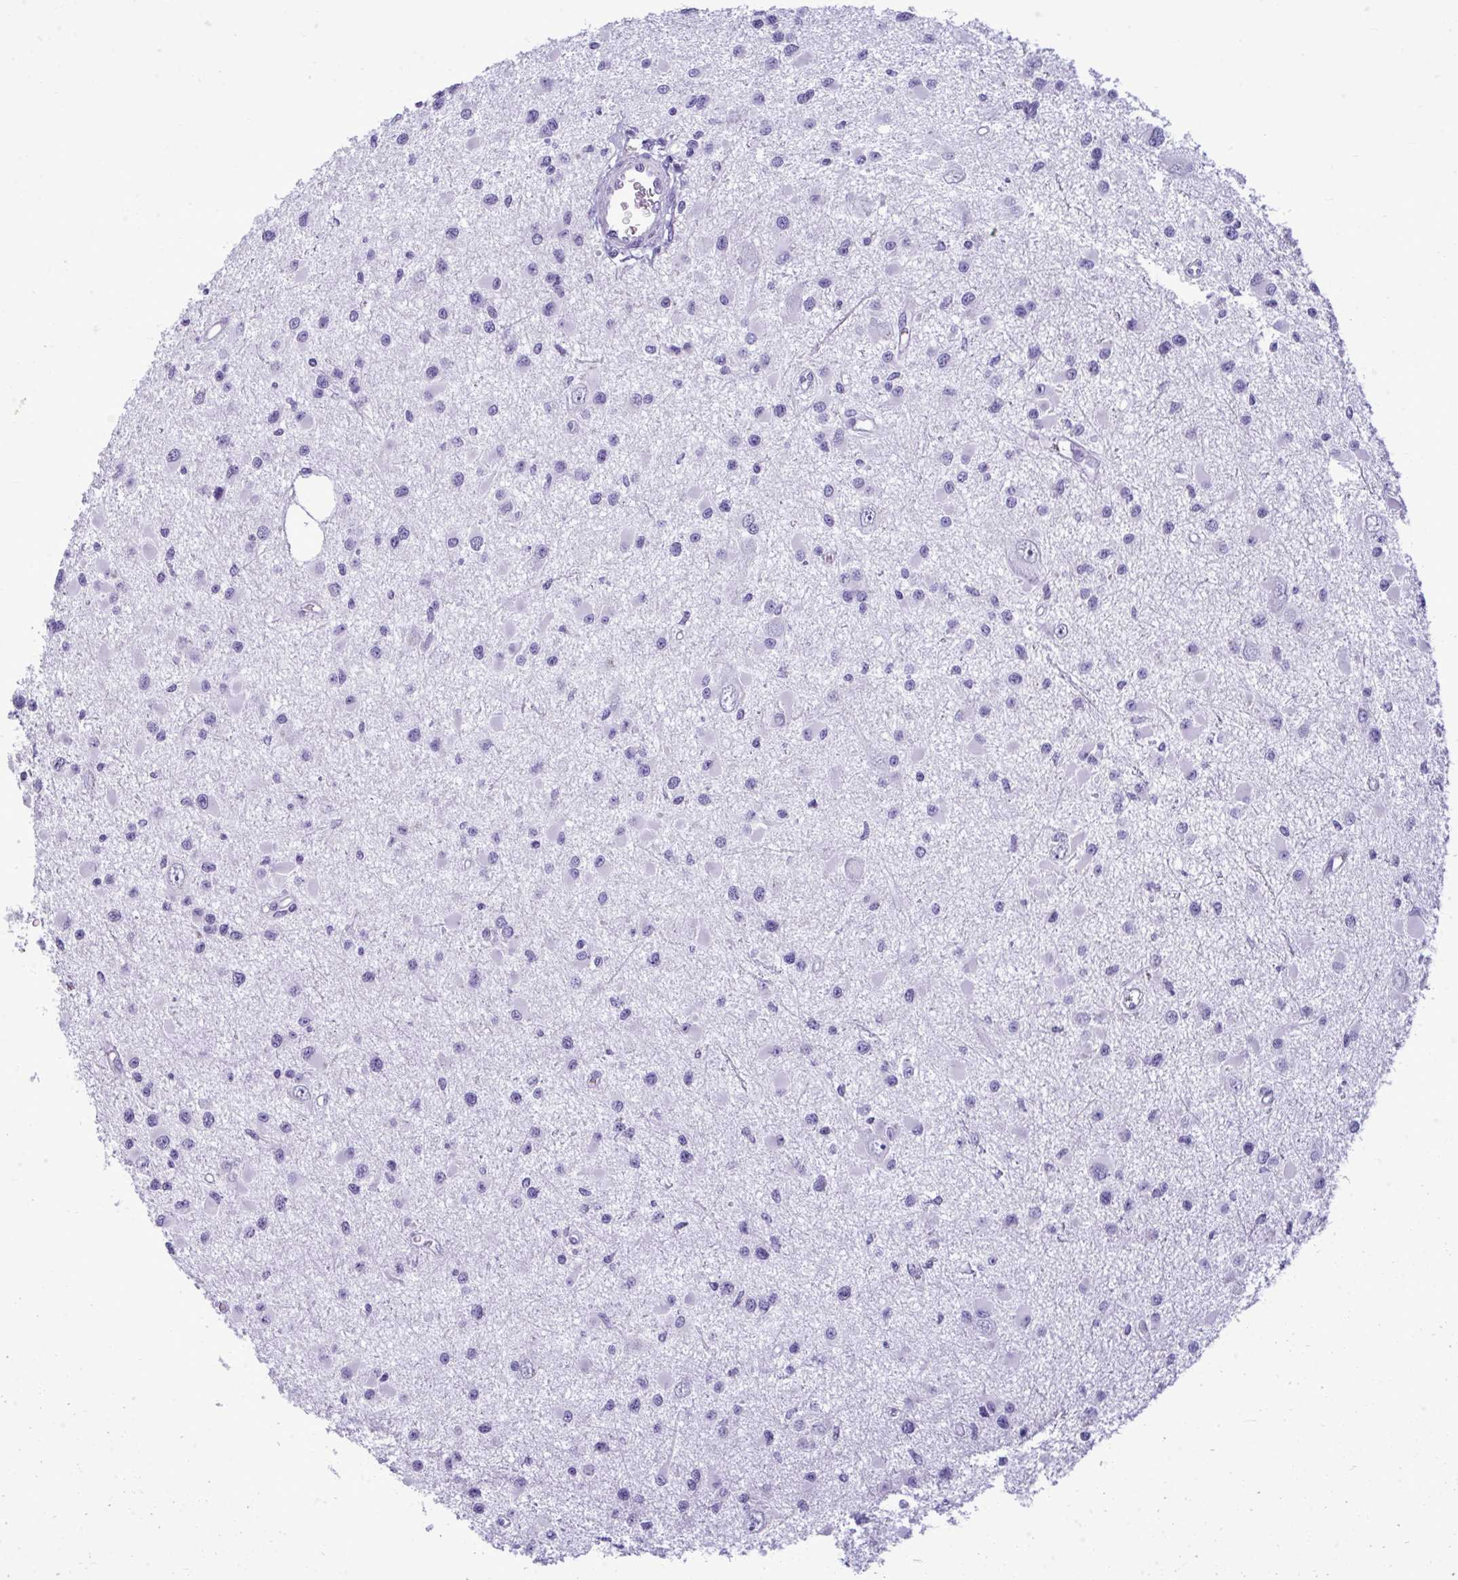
{"staining": {"intensity": "negative", "quantity": "none", "location": "none"}, "tissue": "glioma", "cell_type": "Tumor cells", "image_type": "cancer", "snomed": [{"axis": "morphology", "description": "Glioma, malignant, High grade"}, {"axis": "topography", "description": "Brain"}], "caption": "Photomicrograph shows no protein positivity in tumor cells of glioma tissue.", "gene": "PRM2", "patient": {"sex": "male", "age": 54}}